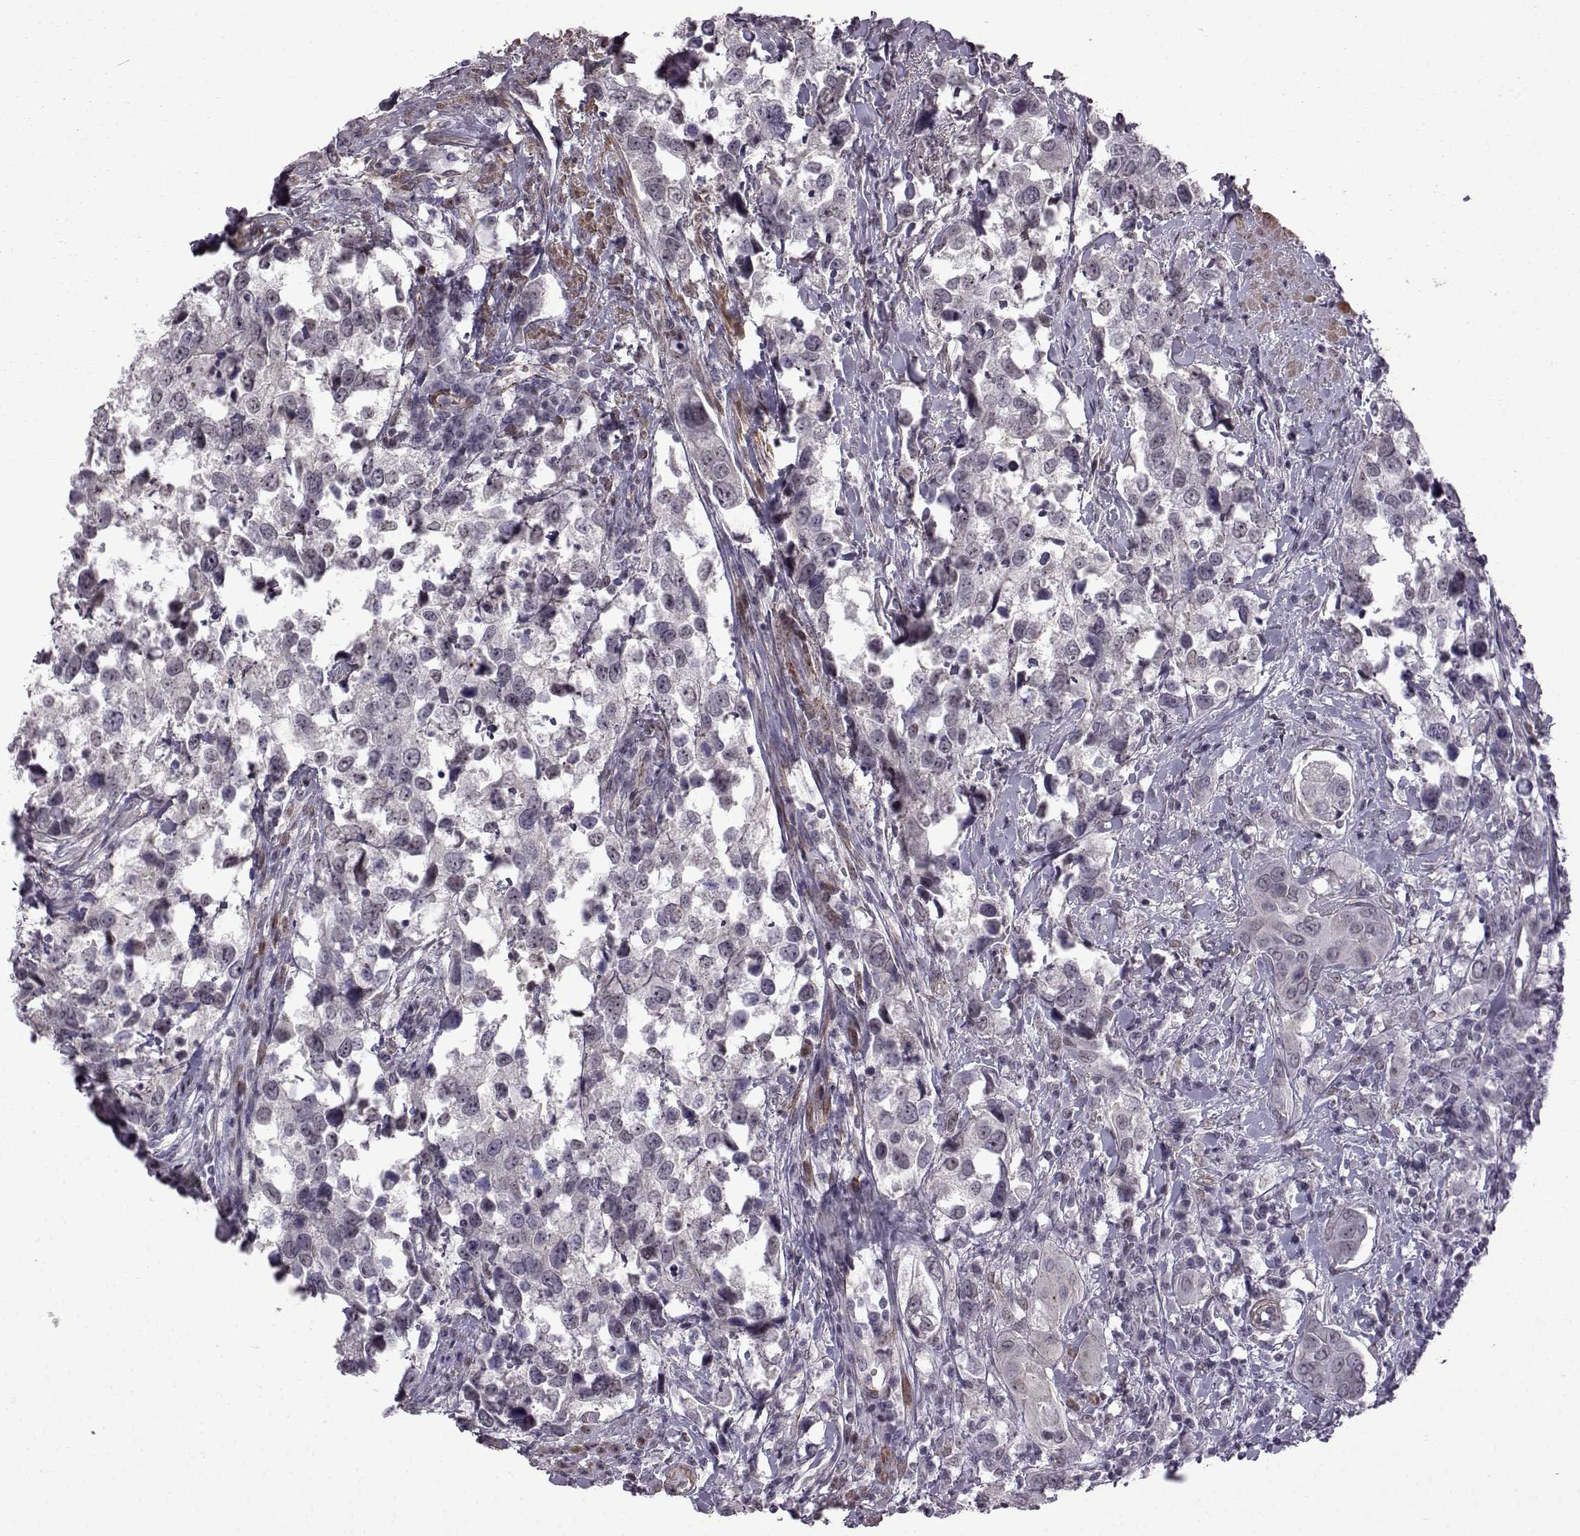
{"staining": {"intensity": "negative", "quantity": "none", "location": "none"}, "tissue": "urothelial cancer", "cell_type": "Tumor cells", "image_type": "cancer", "snomed": [{"axis": "morphology", "description": "Urothelial carcinoma, NOS"}, {"axis": "morphology", "description": "Urothelial carcinoma, High grade"}, {"axis": "topography", "description": "Urinary bladder"}], "caption": "A high-resolution photomicrograph shows immunohistochemistry staining of urothelial carcinoma (high-grade), which displays no significant expression in tumor cells. The staining was performed using DAB to visualize the protein expression in brown, while the nuclei were stained in blue with hematoxylin (Magnification: 20x).", "gene": "SYNPO2", "patient": {"sex": "male", "age": 63}}